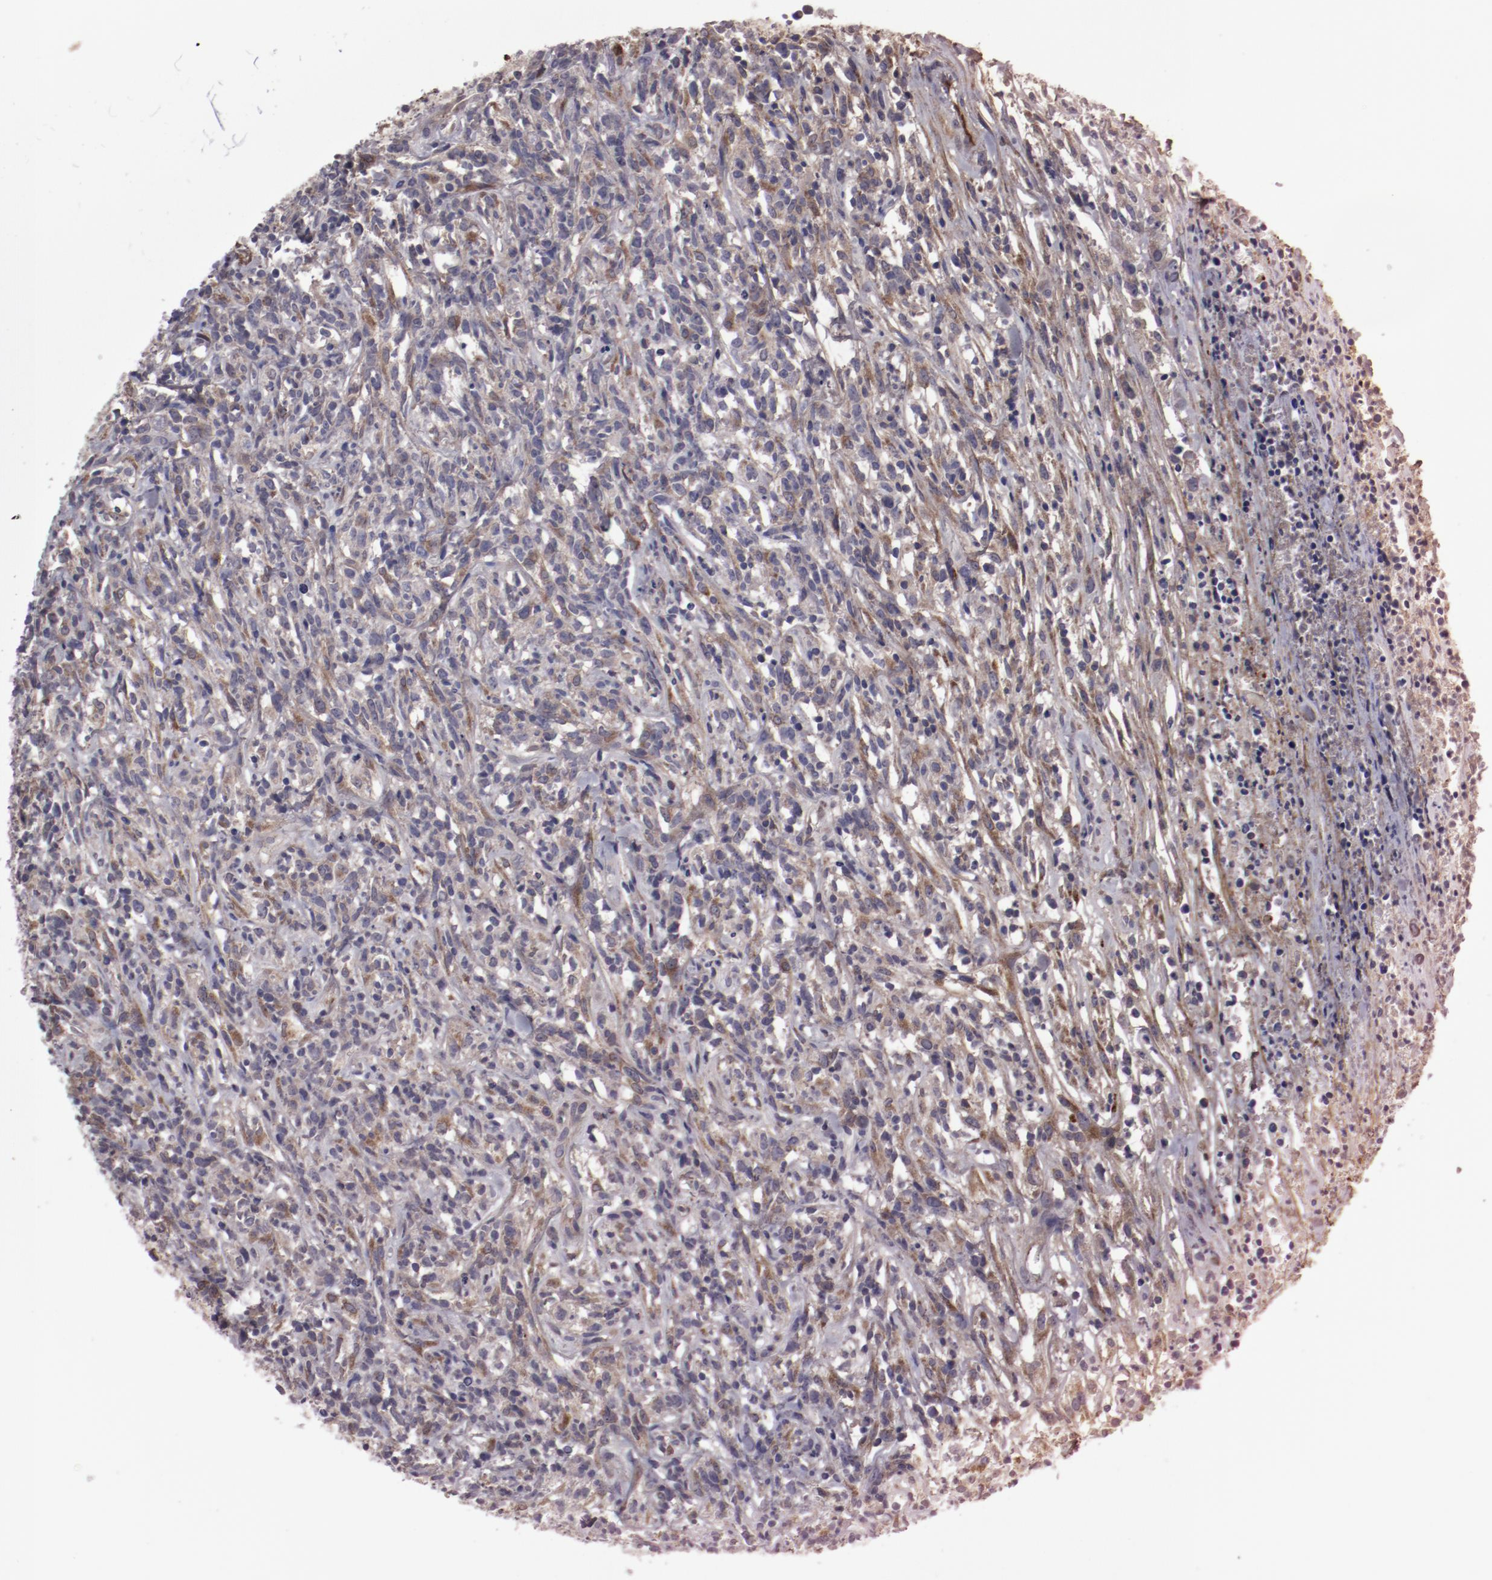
{"staining": {"intensity": "moderate", "quantity": "25%-75%", "location": "cytoplasmic/membranous"}, "tissue": "lymphoma", "cell_type": "Tumor cells", "image_type": "cancer", "snomed": [{"axis": "morphology", "description": "Malignant lymphoma, non-Hodgkin's type, High grade"}, {"axis": "topography", "description": "Lymph node"}], "caption": "Tumor cells display medium levels of moderate cytoplasmic/membranous expression in about 25%-75% of cells in human lymphoma.", "gene": "IL12A", "patient": {"sex": "female", "age": 73}}